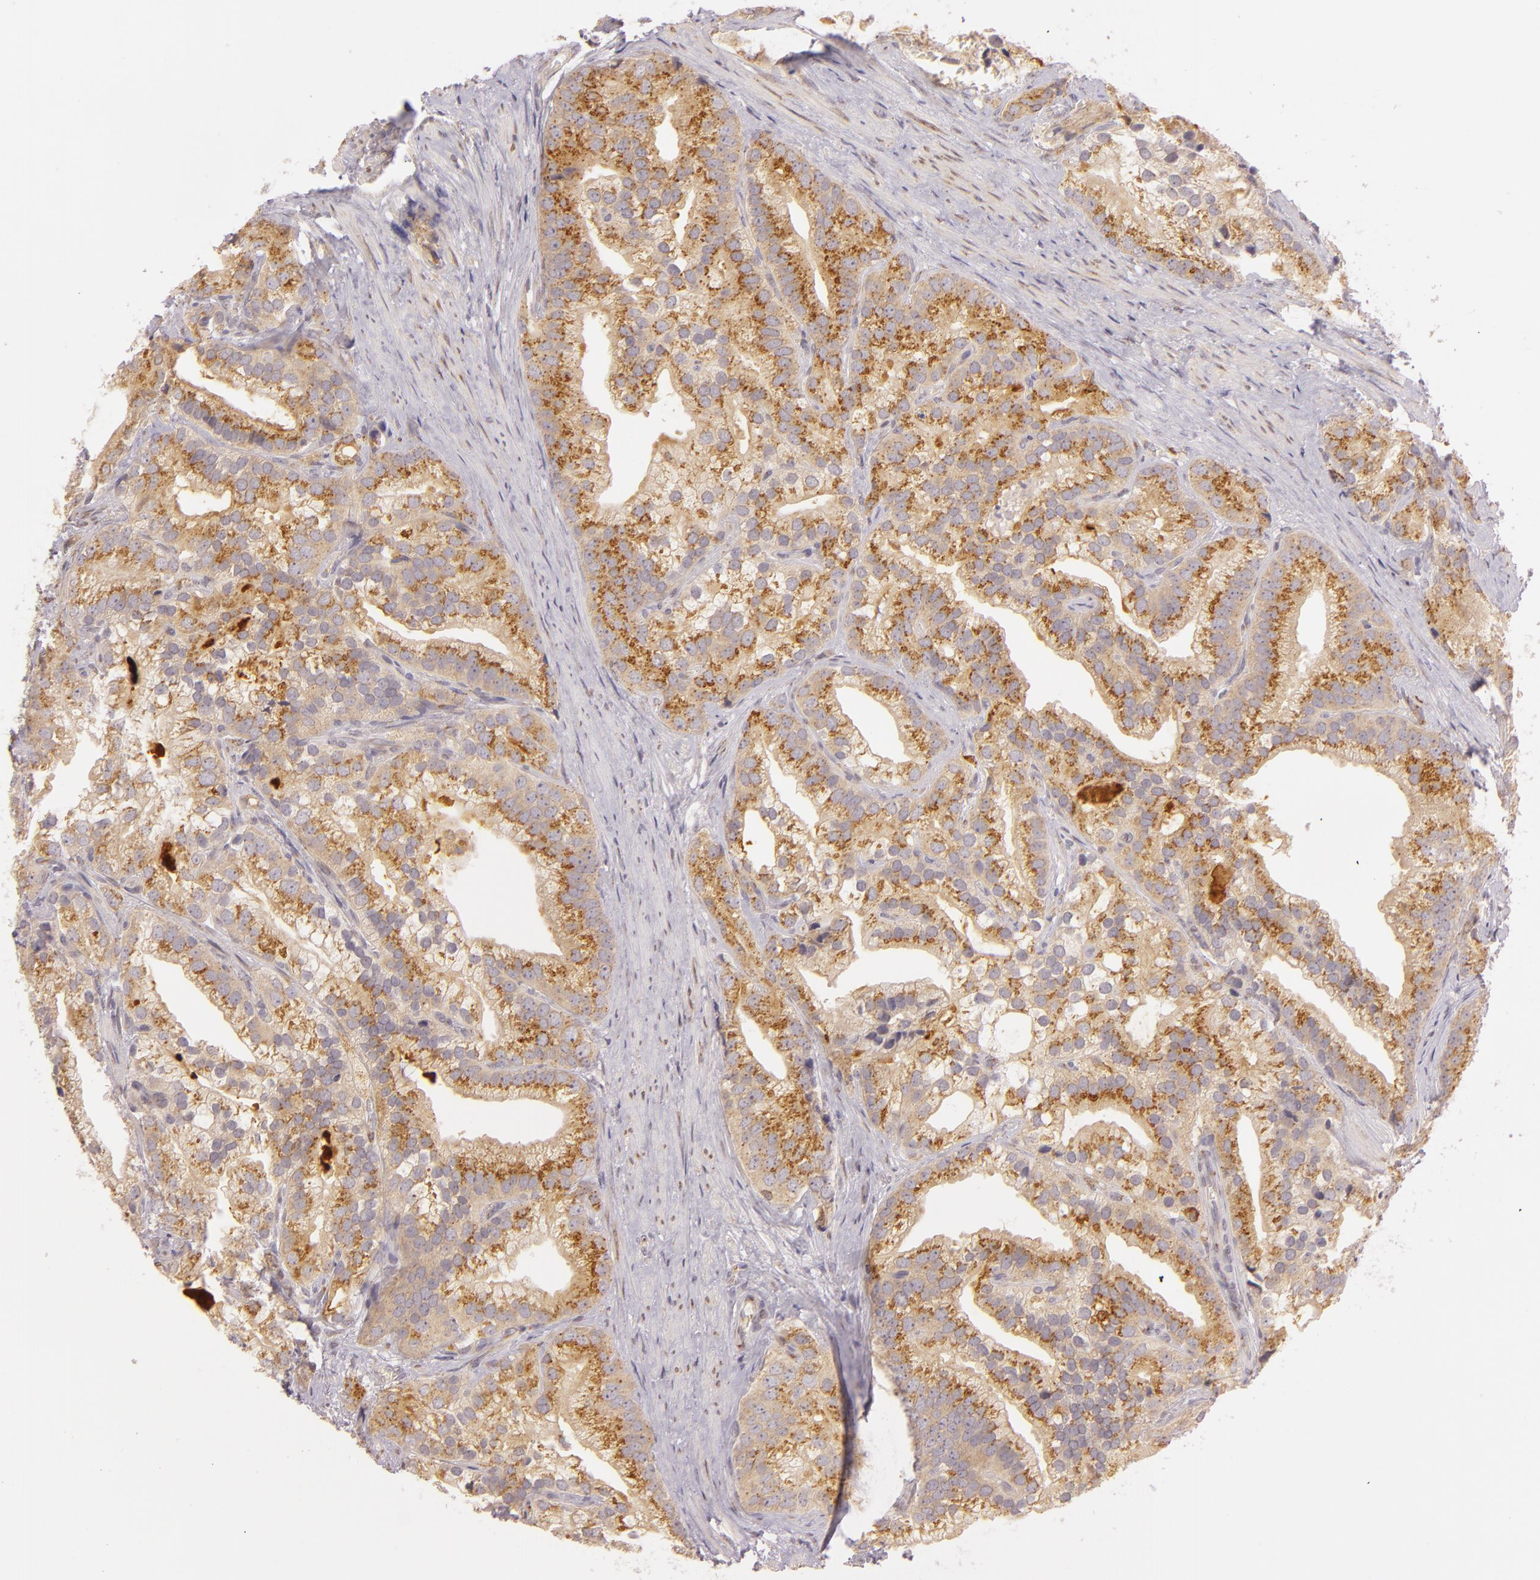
{"staining": {"intensity": "moderate", "quantity": ">75%", "location": "cytoplasmic/membranous"}, "tissue": "prostate cancer", "cell_type": "Tumor cells", "image_type": "cancer", "snomed": [{"axis": "morphology", "description": "Adenocarcinoma, Low grade"}, {"axis": "topography", "description": "Prostate"}], "caption": "Immunohistochemical staining of prostate low-grade adenocarcinoma demonstrates moderate cytoplasmic/membranous protein expression in about >75% of tumor cells.", "gene": "LGMN", "patient": {"sex": "male", "age": 71}}